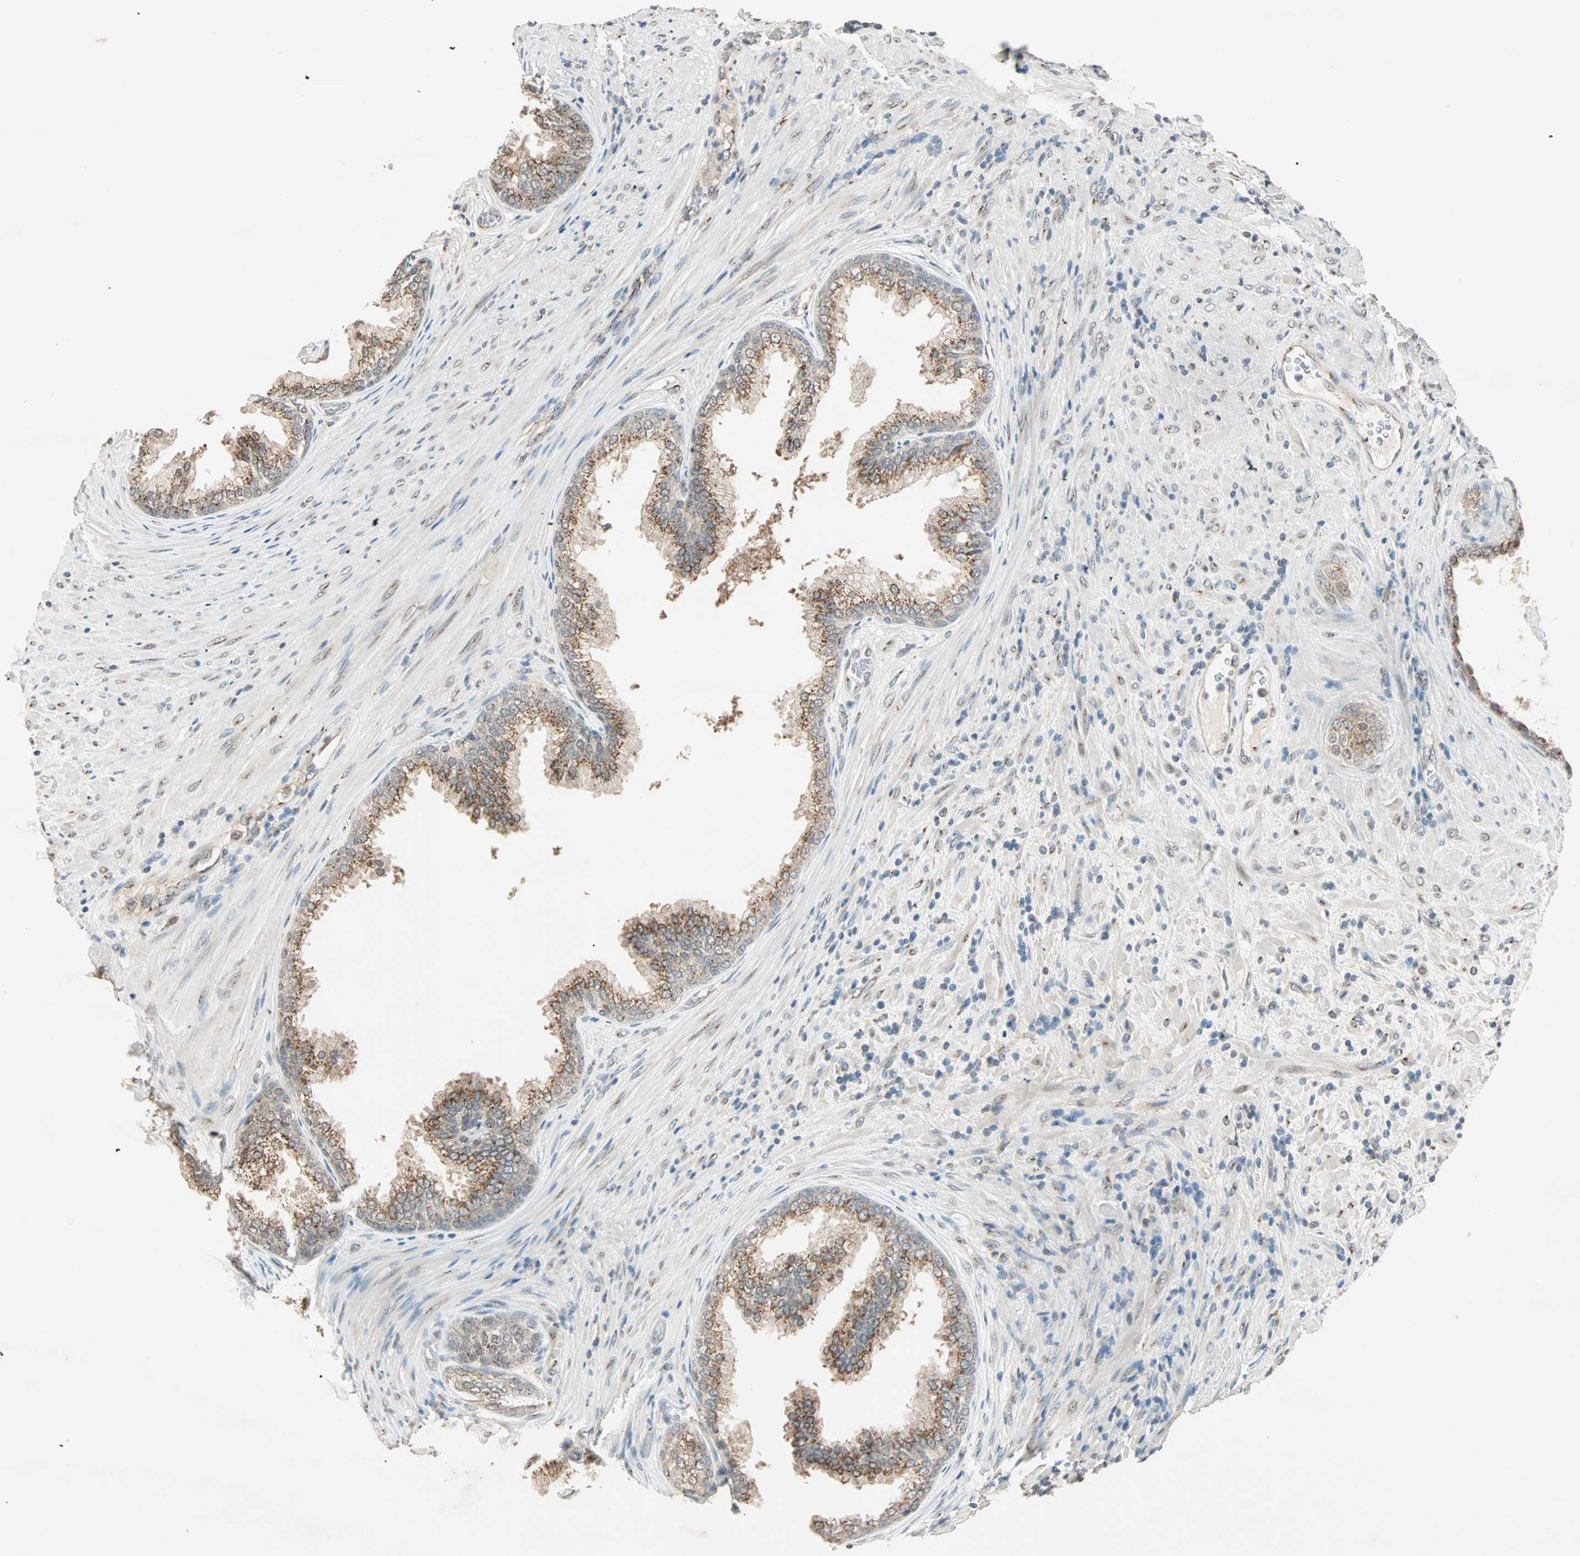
{"staining": {"intensity": "weak", "quantity": ">75%", "location": "cytoplasmic/membranous"}, "tissue": "prostate", "cell_type": "Glandular cells", "image_type": "normal", "snomed": [{"axis": "morphology", "description": "Normal tissue, NOS"}, {"axis": "topography", "description": "Prostate"}], "caption": "Brown immunohistochemical staining in benign human prostate displays weak cytoplasmic/membranous staining in about >75% of glandular cells.", "gene": "PRDM2", "patient": {"sex": "male", "age": 76}}